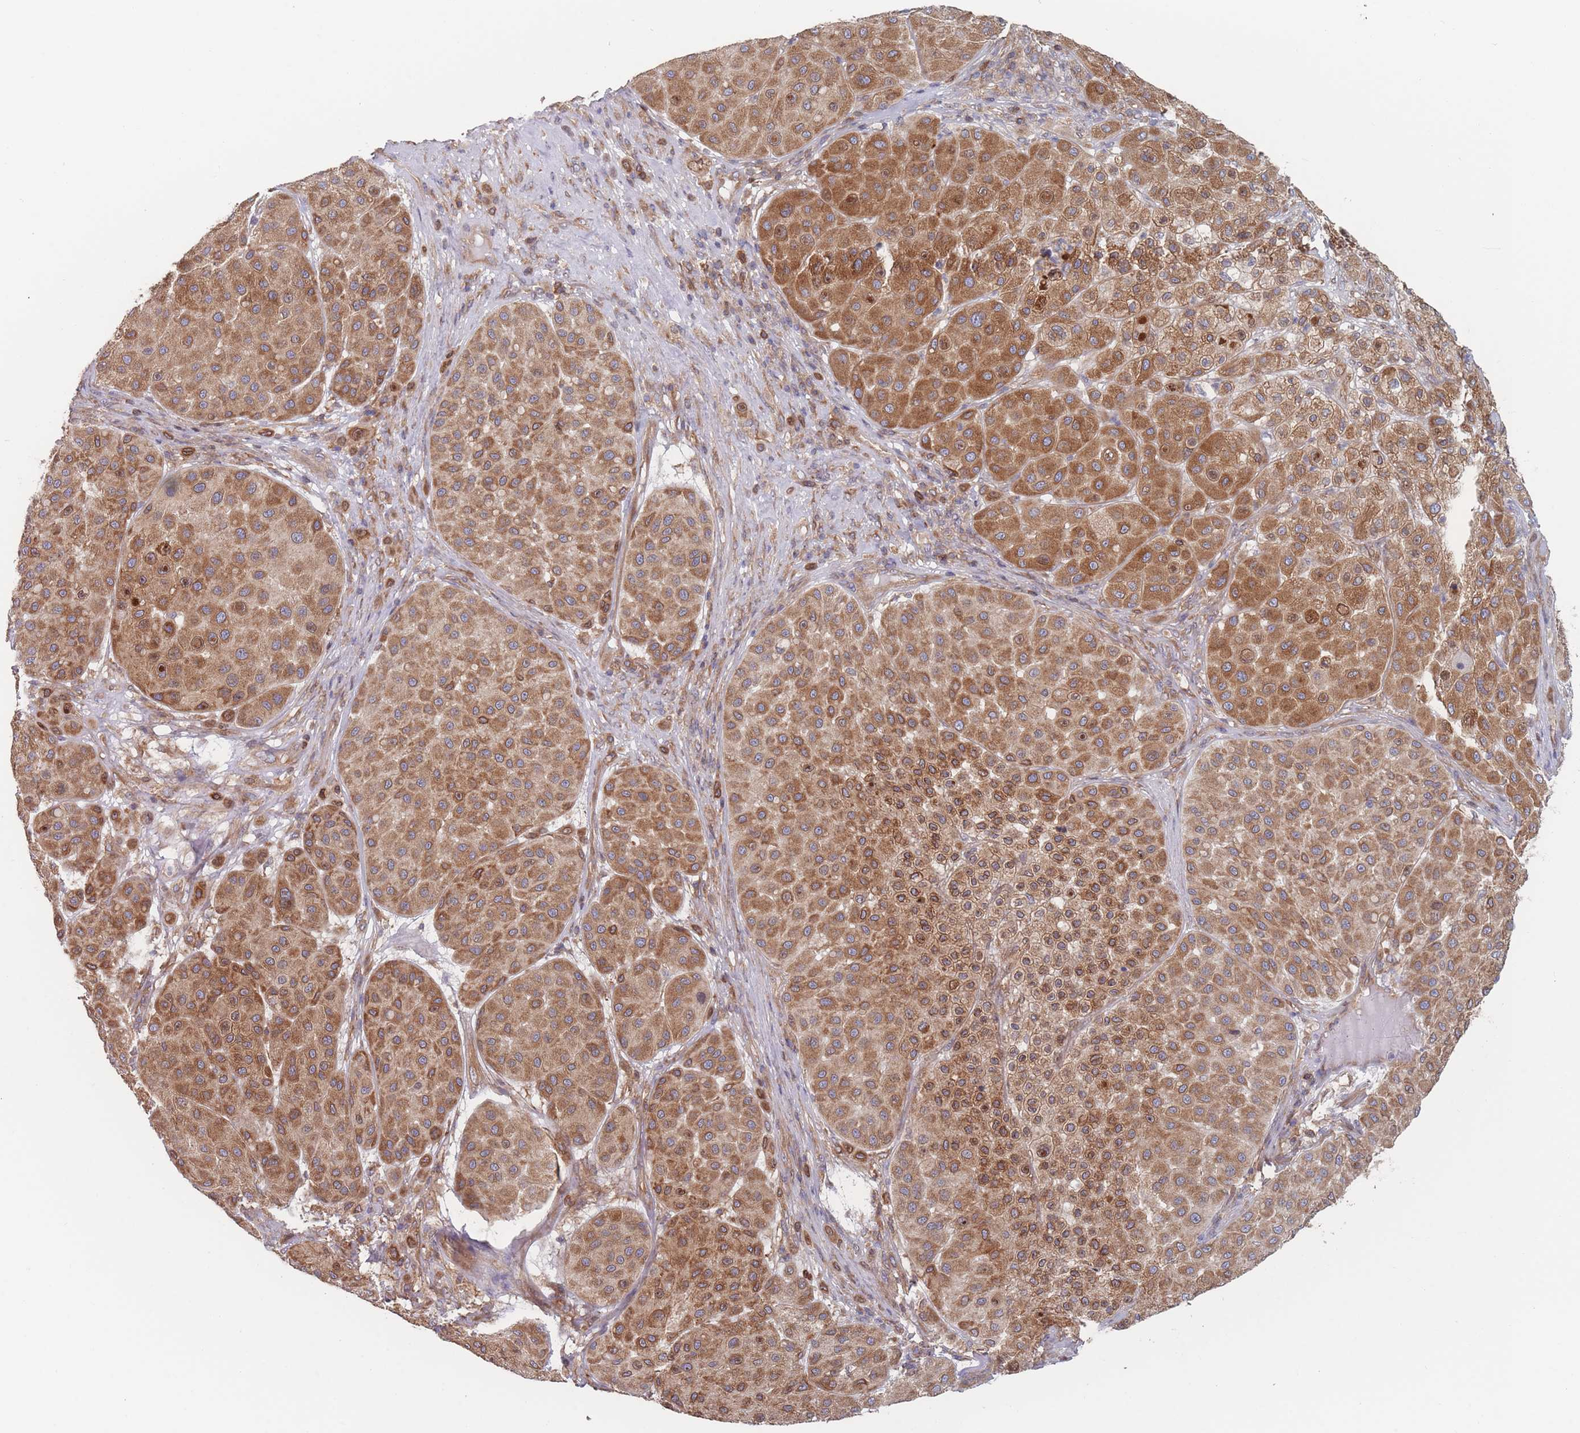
{"staining": {"intensity": "moderate", "quantity": ">75%", "location": "cytoplasmic/membranous"}, "tissue": "melanoma", "cell_type": "Tumor cells", "image_type": "cancer", "snomed": [{"axis": "morphology", "description": "Malignant melanoma, Metastatic site"}, {"axis": "topography", "description": "Smooth muscle"}], "caption": "Immunohistochemical staining of melanoma displays moderate cytoplasmic/membranous protein positivity in approximately >75% of tumor cells. The staining was performed using DAB to visualize the protein expression in brown, while the nuclei were stained in blue with hematoxylin (Magnification: 20x).", "gene": "KDSR", "patient": {"sex": "male", "age": 41}}